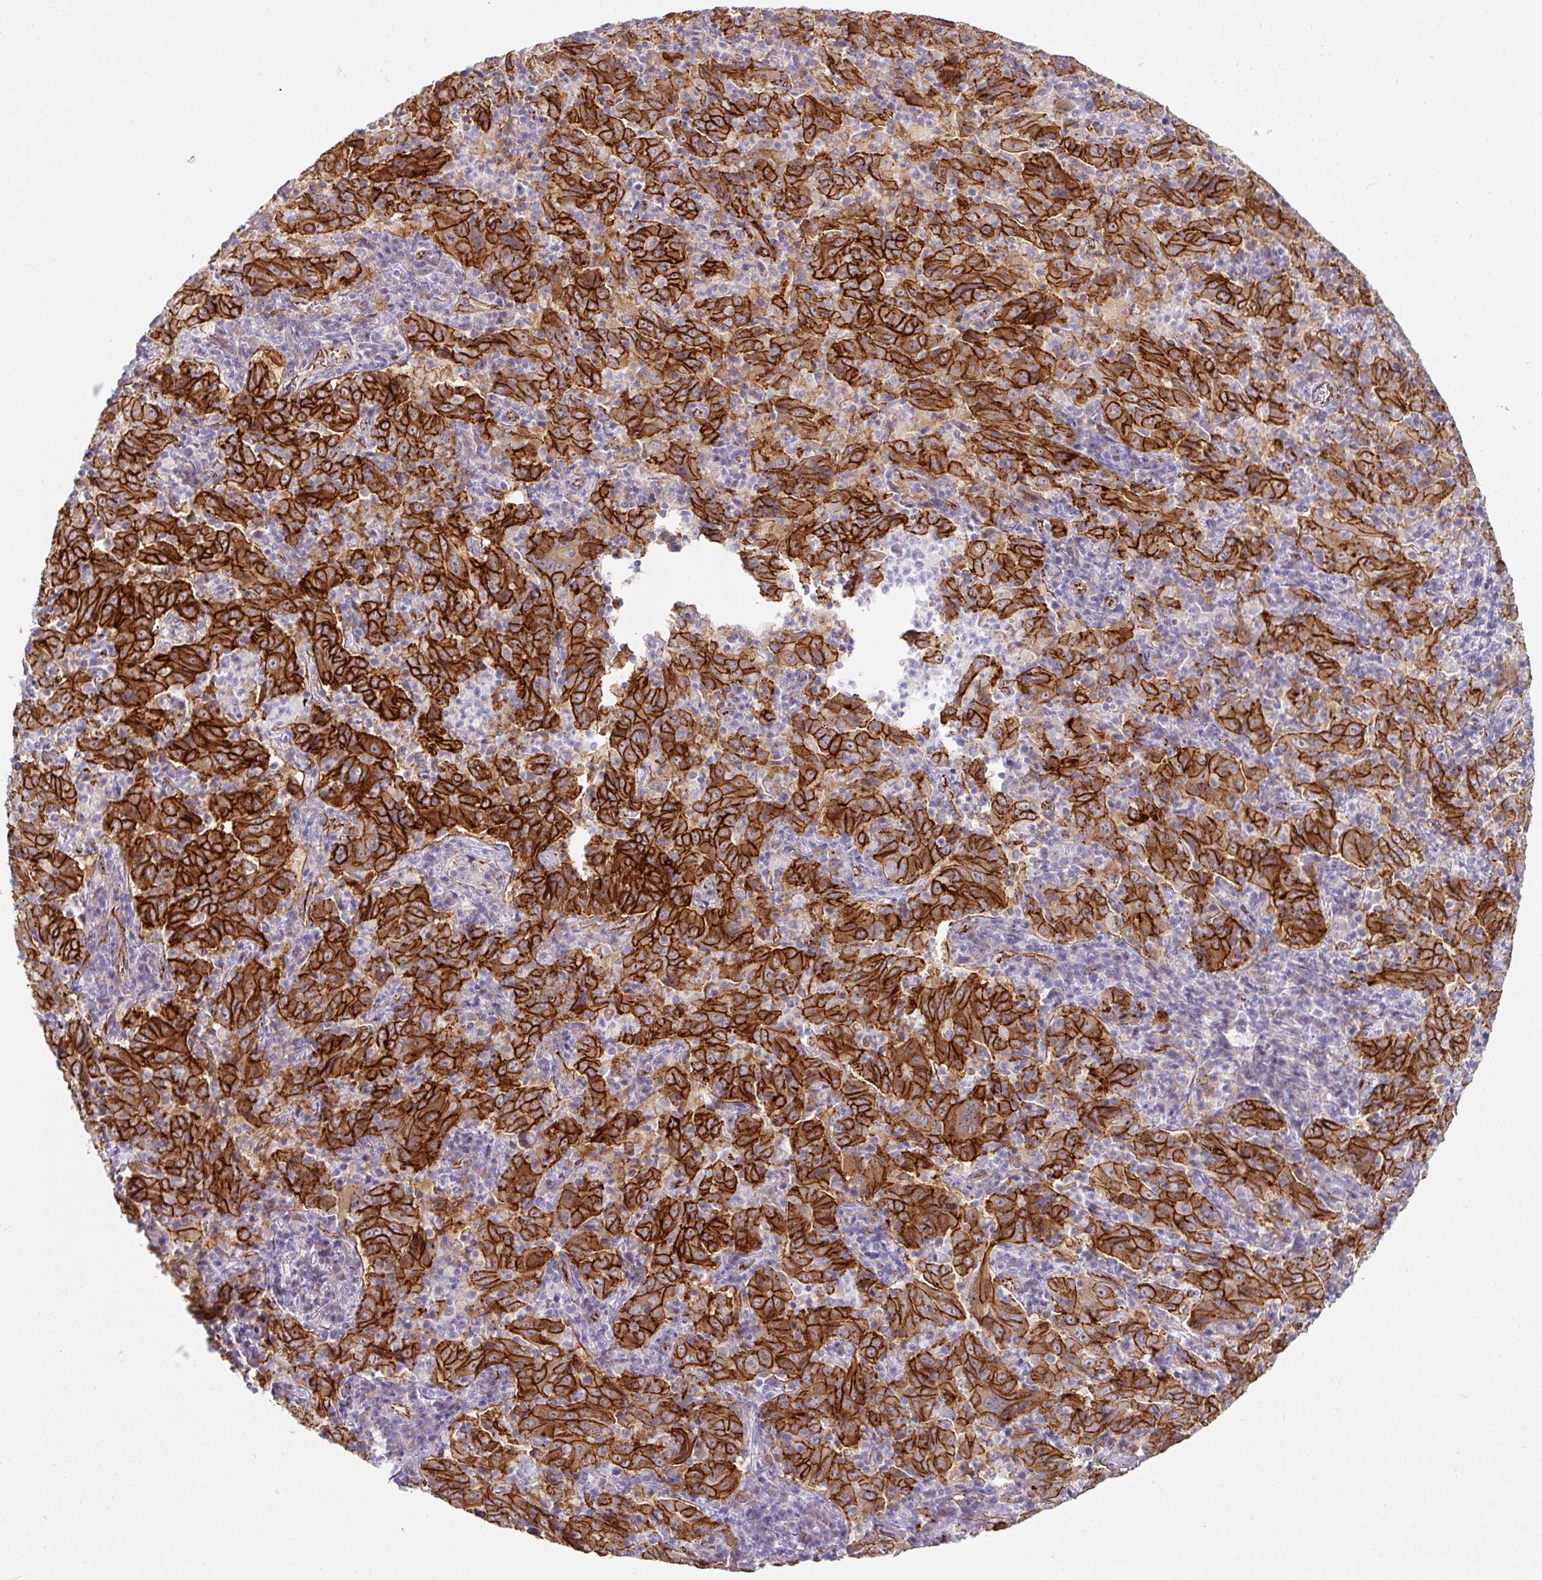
{"staining": {"intensity": "strong", "quantity": ">75%", "location": "cytoplasmic/membranous"}, "tissue": "pancreatic cancer", "cell_type": "Tumor cells", "image_type": "cancer", "snomed": [{"axis": "morphology", "description": "Adenocarcinoma, NOS"}, {"axis": "topography", "description": "Pancreas"}], "caption": "Strong cytoplasmic/membranous protein expression is identified in about >75% of tumor cells in pancreatic cancer.", "gene": "JUP", "patient": {"sex": "male", "age": 63}}